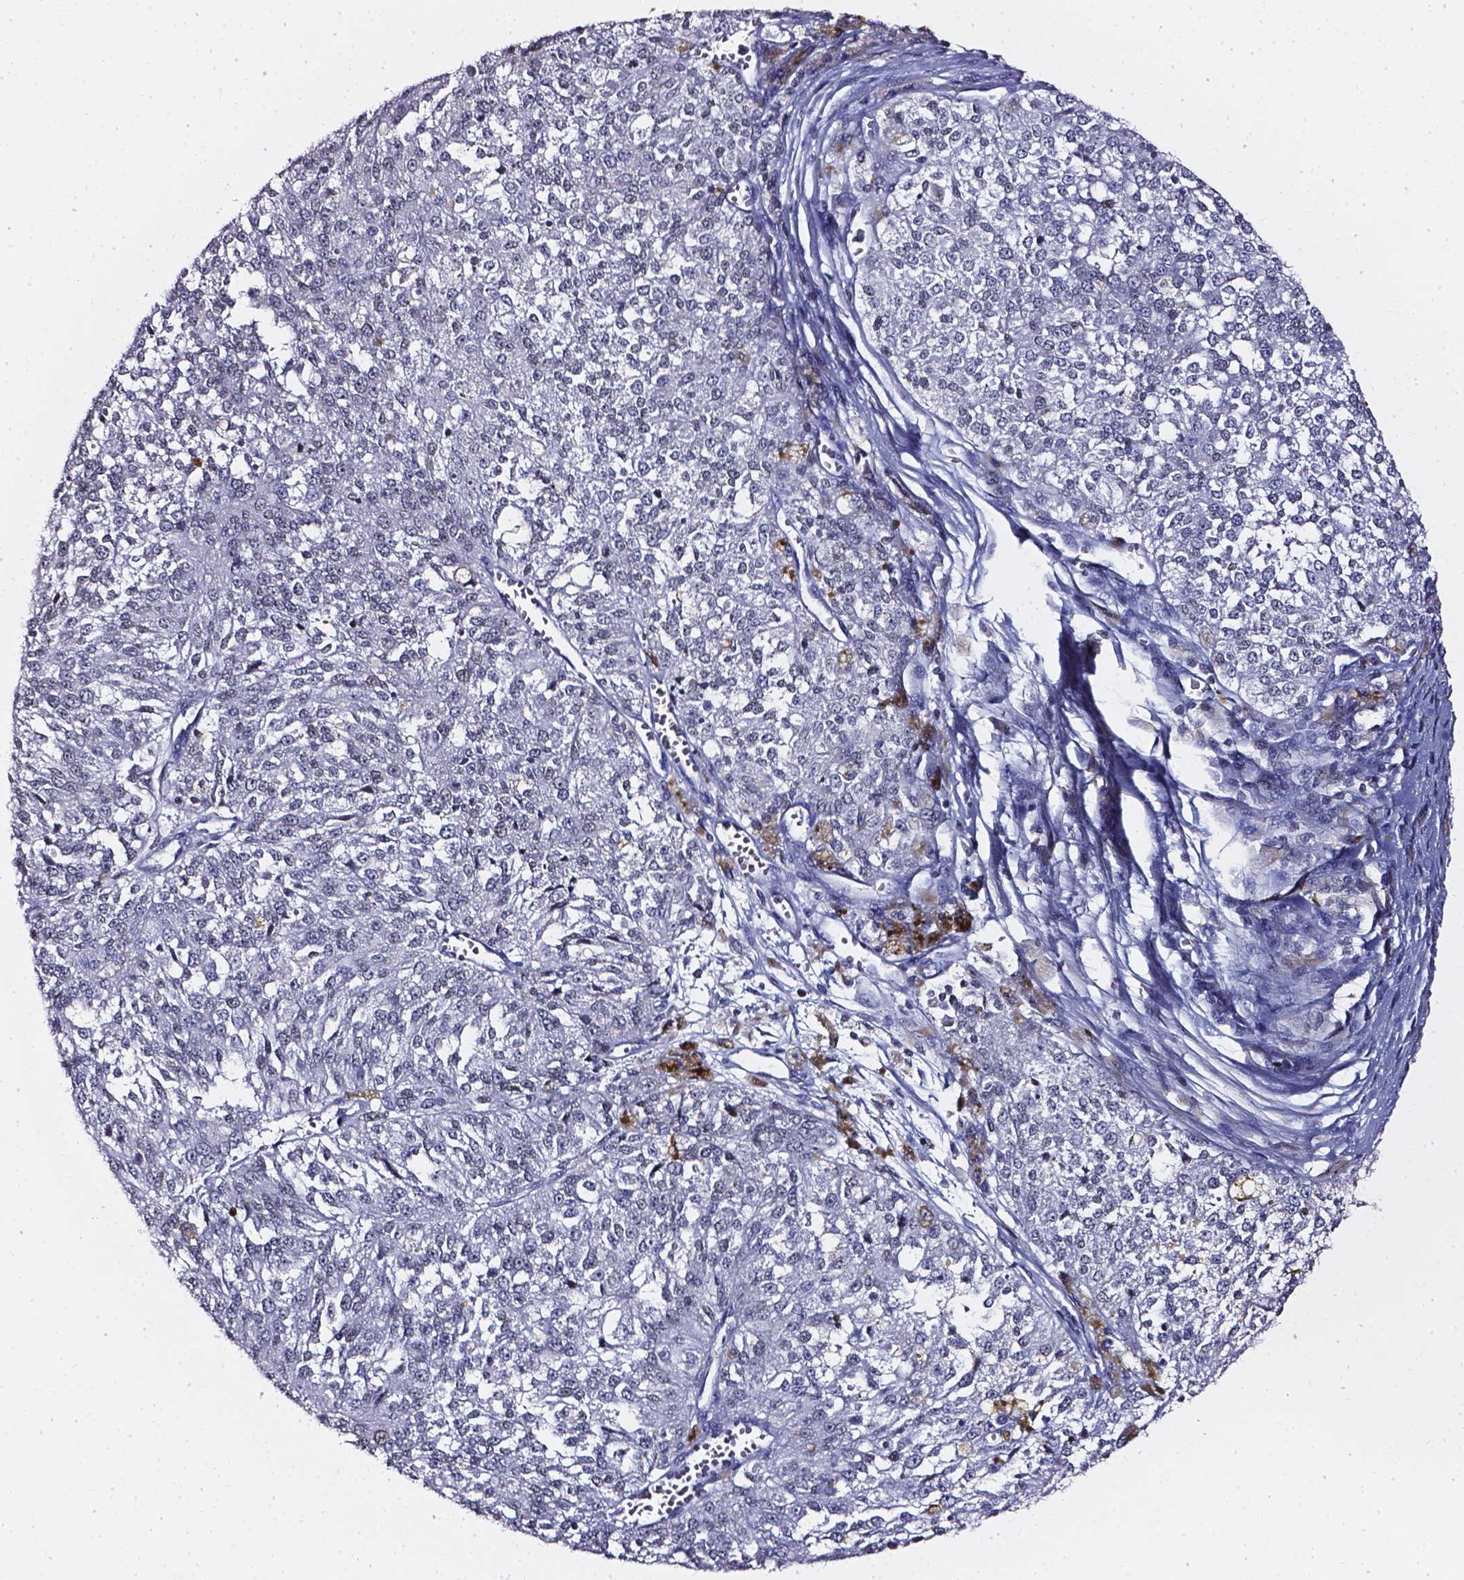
{"staining": {"intensity": "negative", "quantity": "none", "location": "none"}, "tissue": "melanoma", "cell_type": "Tumor cells", "image_type": "cancer", "snomed": [{"axis": "morphology", "description": "Malignant melanoma, Metastatic site"}, {"axis": "topography", "description": "Lymph node"}], "caption": "High power microscopy histopathology image of an immunohistochemistry photomicrograph of melanoma, revealing no significant positivity in tumor cells.", "gene": "AKR1B10", "patient": {"sex": "female", "age": 64}}